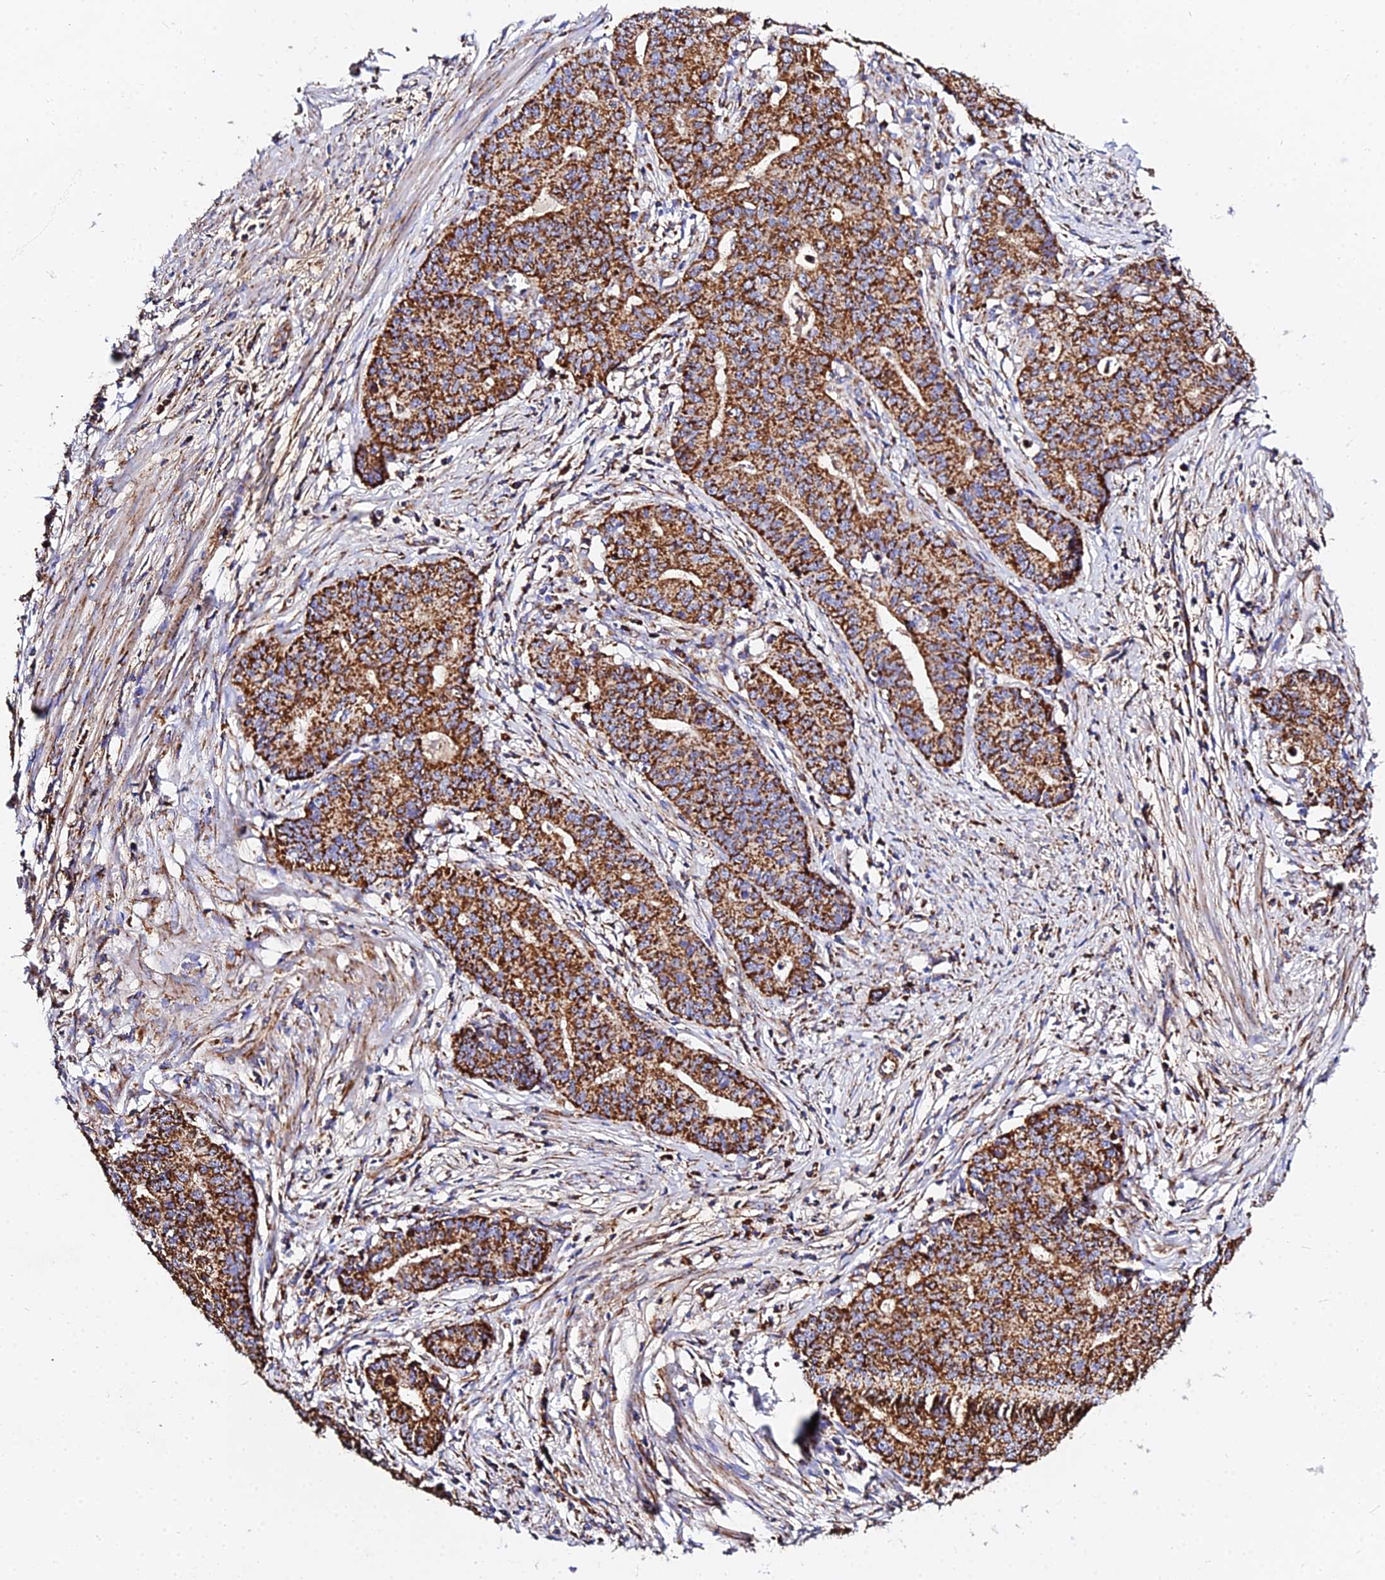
{"staining": {"intensity": "strong", "quantity": ">75%", "location": "cytoplasmic/membranous"}, "tissue": "endometrial cancer", "cell_type": "Tumor cells", "image_type": "cancer", "snomed": [{"axis": "morphology", "description": "Adenocarcinoma, NOS"}, {"axis": "topography", "description": "Endometrium"}], "caption": "This is a photomicrograph of immunohistochemistry (IHC) staining of endometrial adenocarcinoma, which shows strong expression in the cytoplasmic/membranous of tumor cells.", "gene": "ZNF573", "patient": {"sex": "female", "age": 59}}